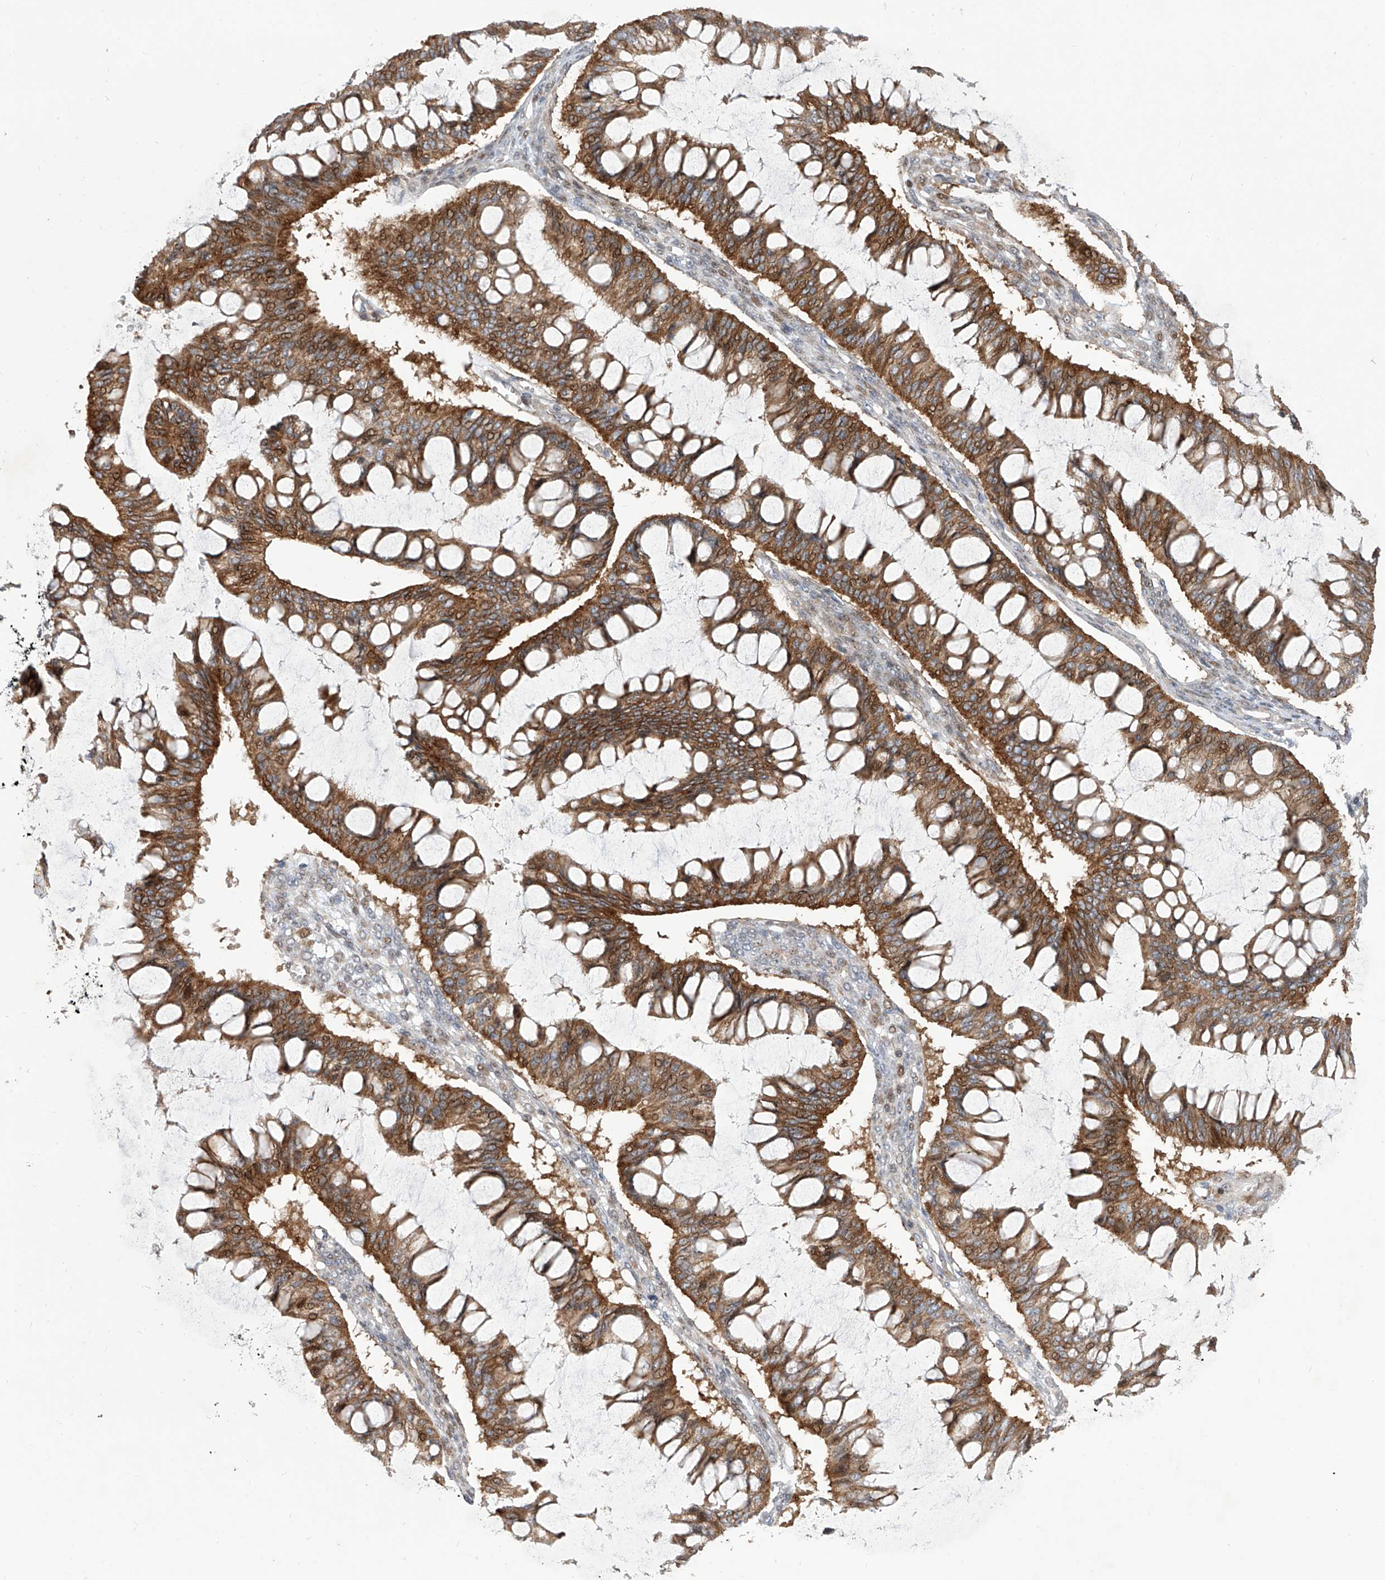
{"staining": {"intensity": "strong", "quantity": ">75%", "location": "cytoplasmic/membranous"}, "tissue": "ovarian cancer", "cell_type": "Tumor cells", "image_type": "cancer", "snomed": [{"axis": "morphology", "description": "Cystadenocarcinoma, mucinous, NOS"}, {"axis": "topography", "description": "Ovary"}], "caption": "A high-resolution image shows immunohistochemistry (IHC) staining of ovarian cancer (mucinous cystadenocarcinoma), which shows strong cytoplasmic/membranous staining in approximately >75% of tumor cells.", "gene": "LRRC1", "patient": {"sex": "female", "age": 73}}